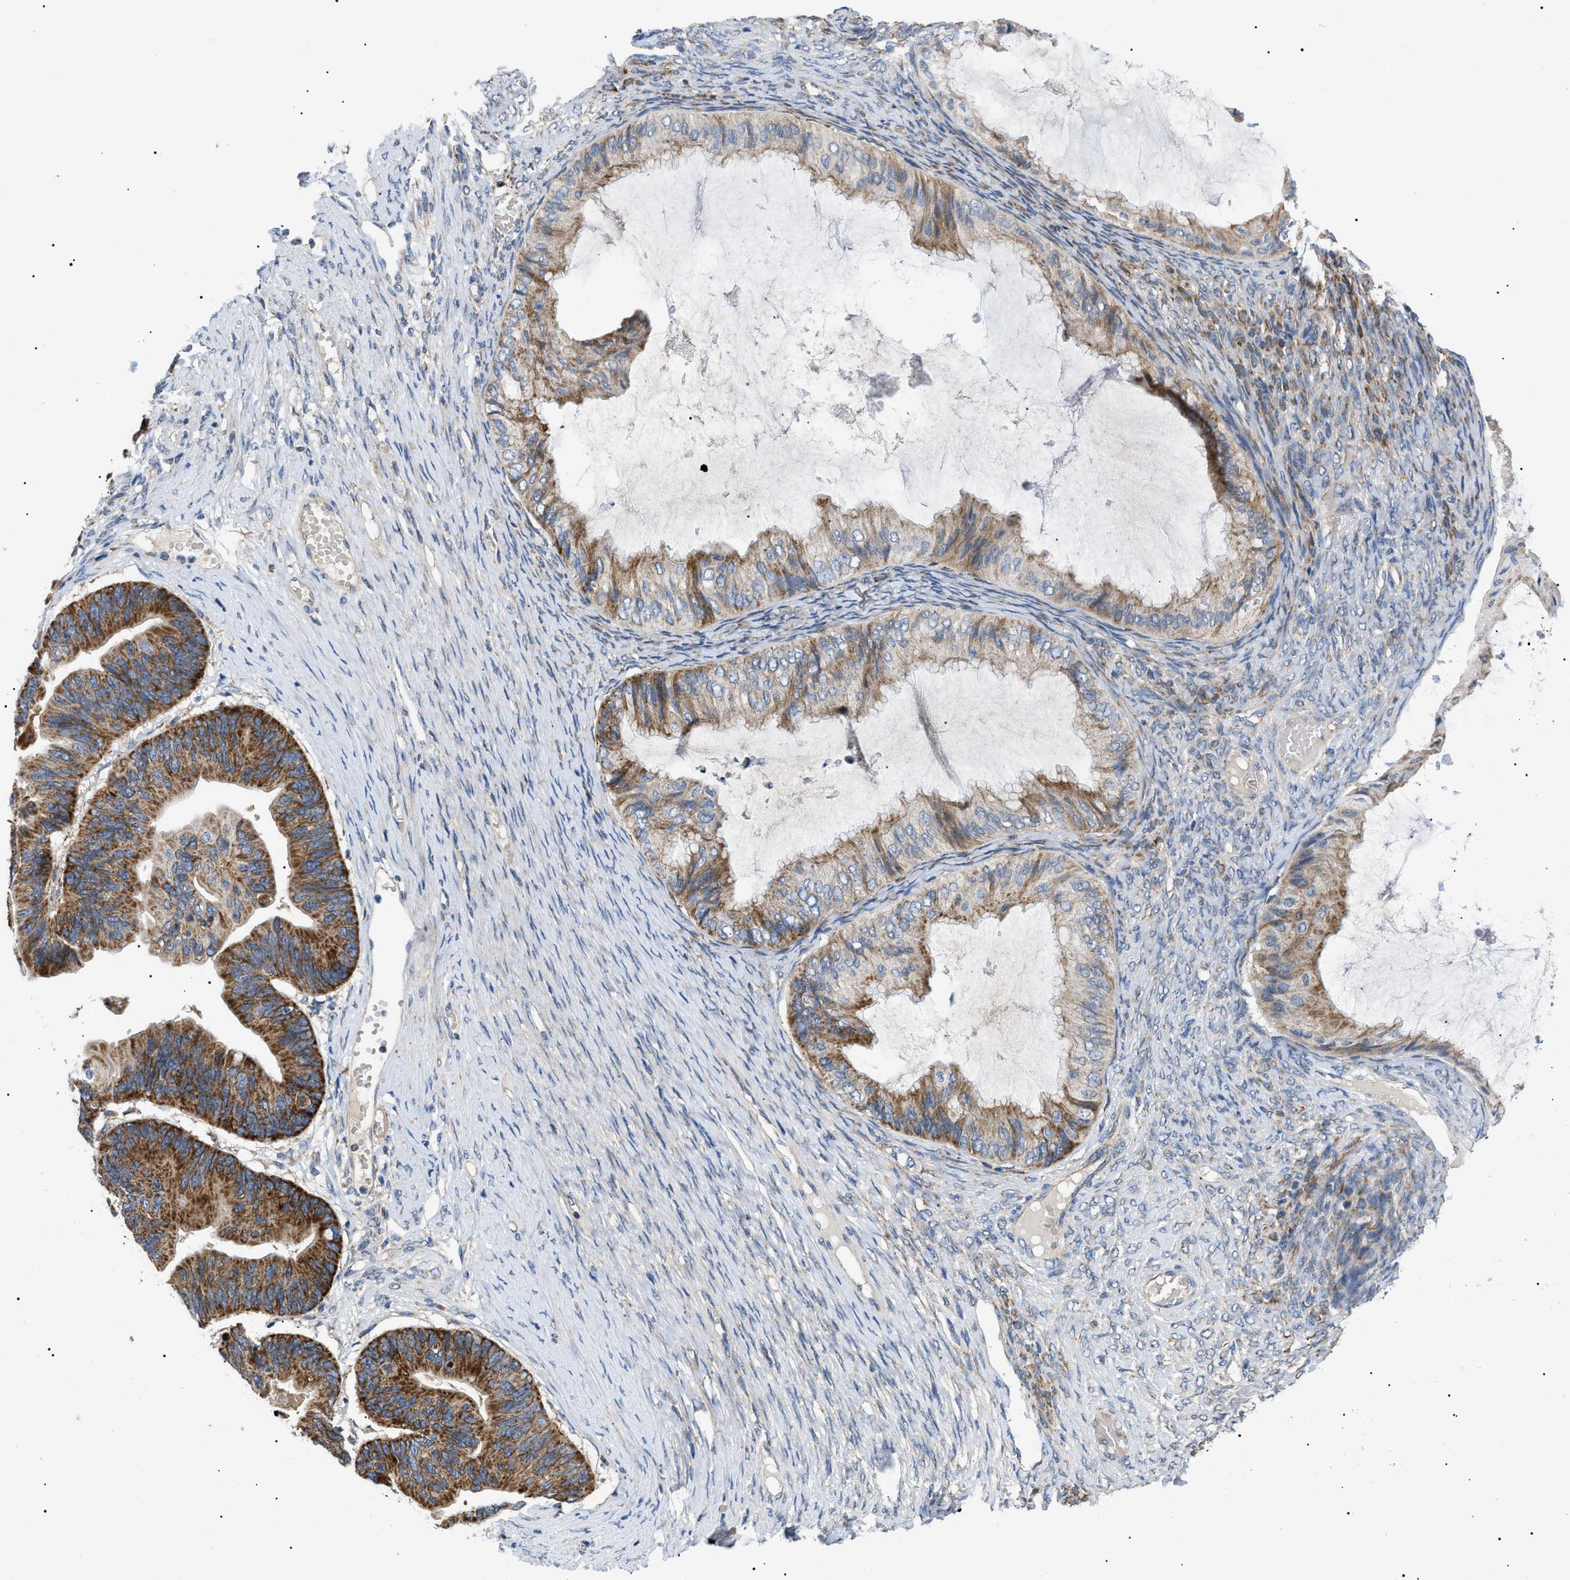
{"staining": {"intensity": "moderate", "quantity": ">75%", "location": "cytoplasmic/membranous"}, "tissue": "ovarian cancer", "cell_type": "Tumor cells", "image_type": "cancer", "snomed": [{"axis": "morphology", "description": "Cystadenocarcinoma, mucinous, NOS"}, {"axis": "topography", "description": "Ovary"}], "caption": "Ovarian cancer (mucinous cystadenocarcinoma) stained for a protein displays moderate cytoplasmic/membranous positivity in tumor cells.", "gene": "TOMM6", "patient": {"sex": "female", "age": 61}}